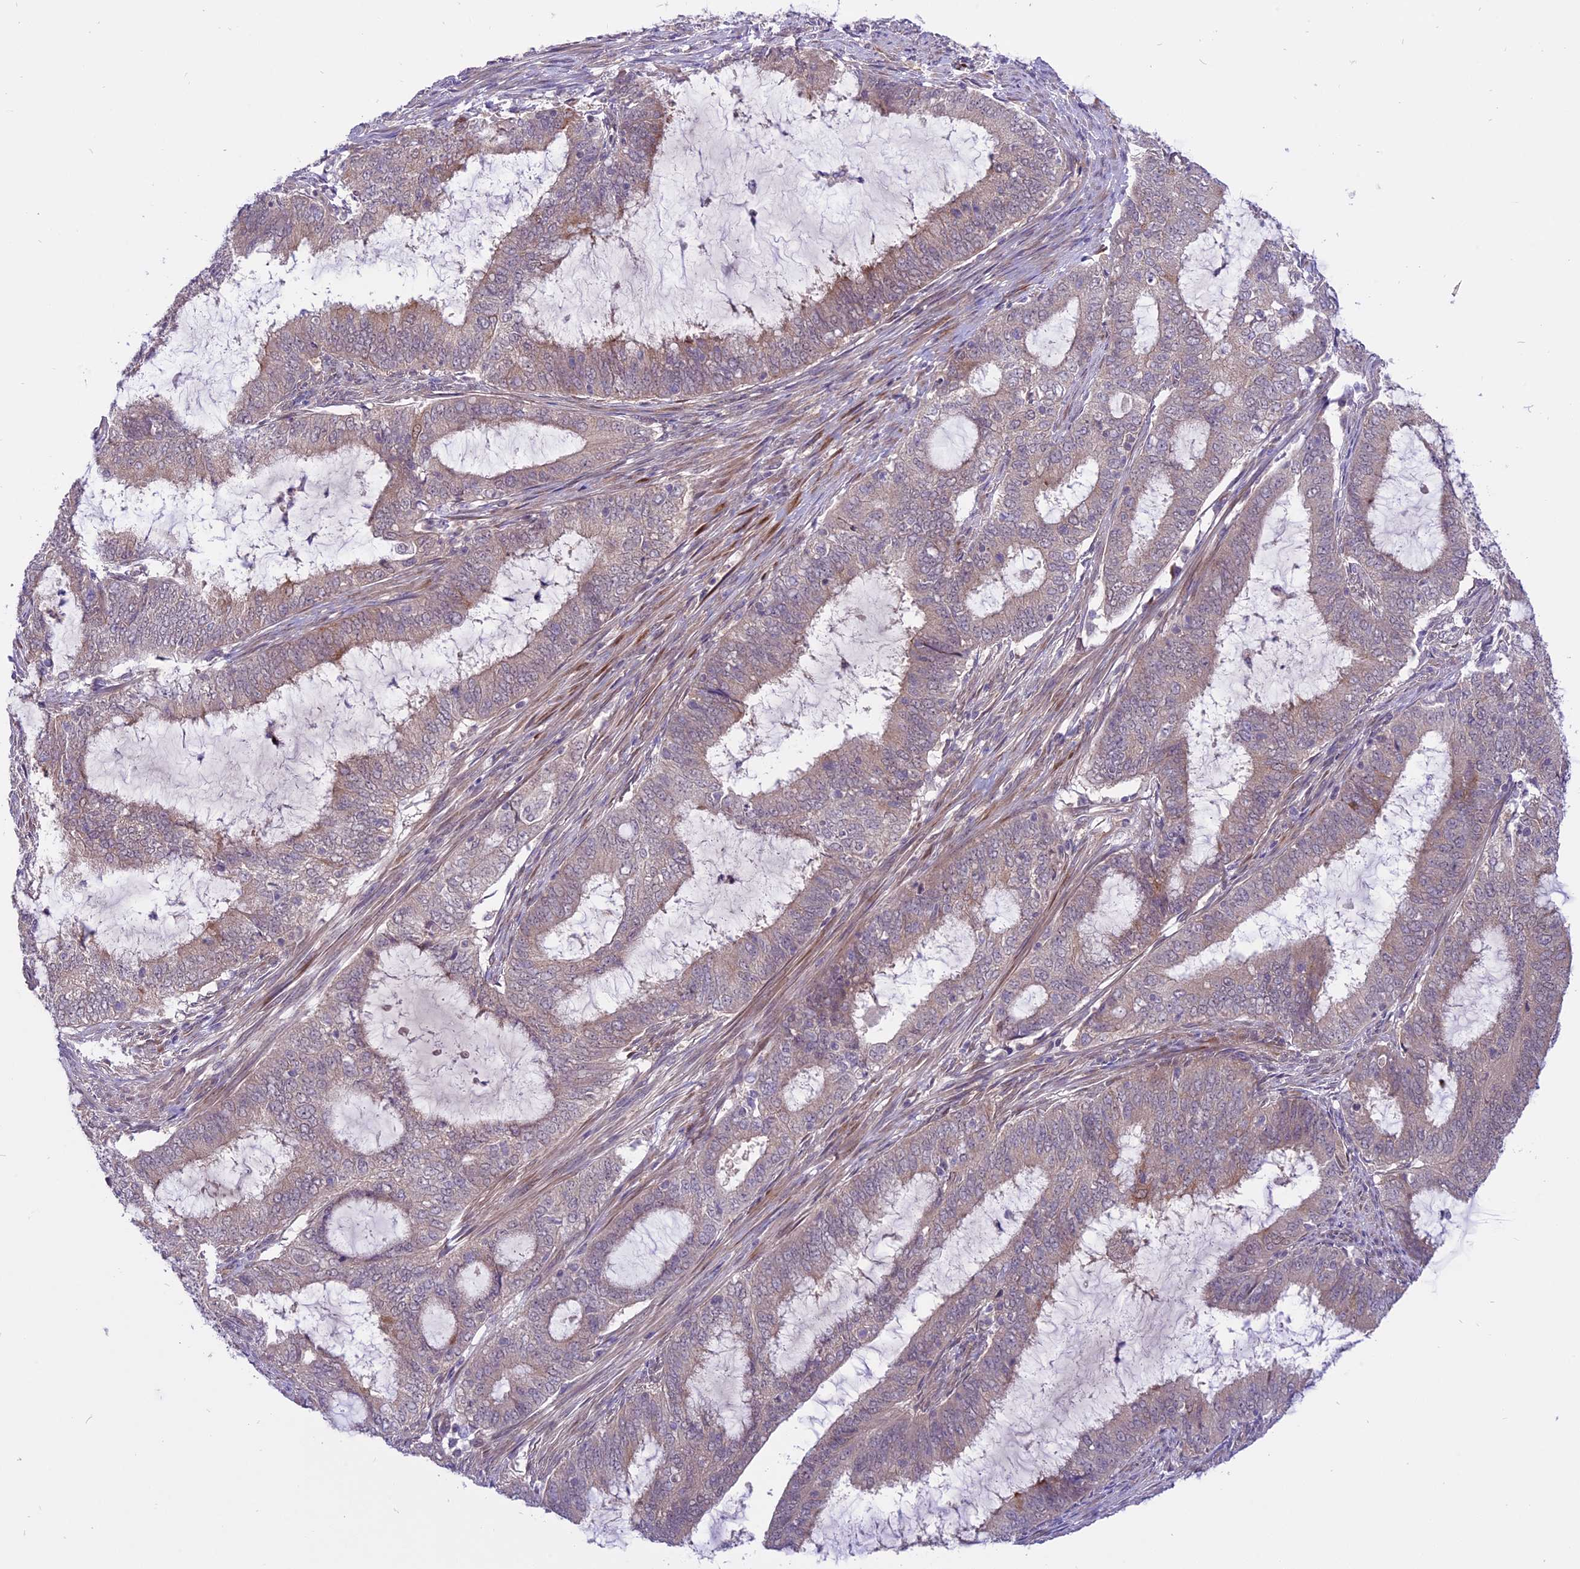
{"staining": {"intensity": "negative", "quantity": "none", "location": "none"}, "tissue": "endometrial cancer", "cell_type": "Tumor cells", "image_type": "cancer", "snomed": [{"axis": "morphology", "description": "Adenocarcinoma, NOS"}, {"axis": "topography", "description": "Endometrium"}], "caption": "A histopathology image of endometrial cancer (adenocarcinoma) stained for a protein demonstrates no brown staining in tumor cells. (Stains: DAB IHC with hematoxylin counter stain, Microscopy: brightfield microscopy at high magnification).", "gene": "SPRED1", "patient": {"sex": "female", "age": 51}}